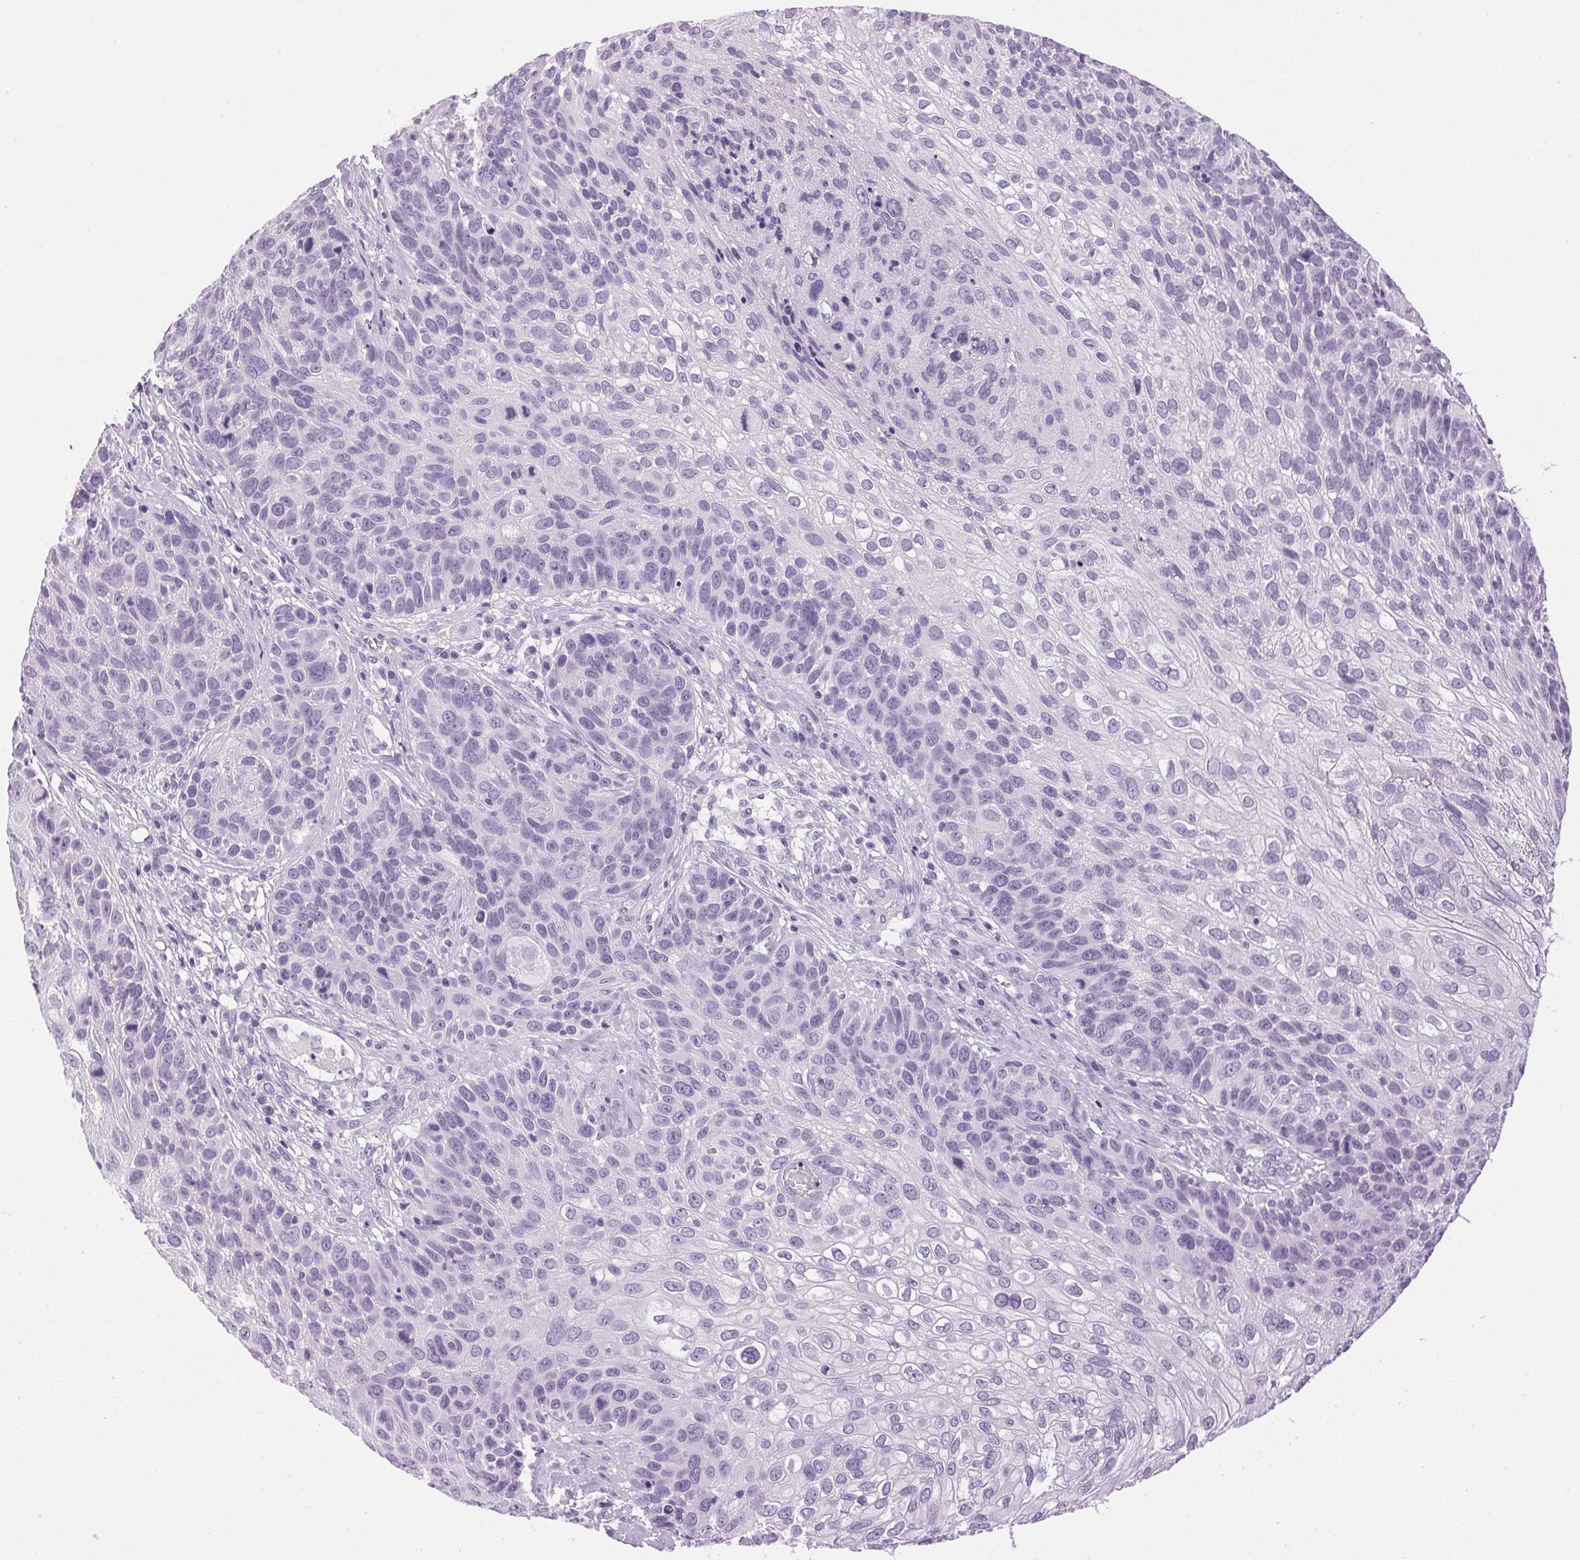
{"staining": {"intensity": "negative", "quantity": "none", "location": "none"}, "tissue": "skin cancer", "cell_type": "Tumor cells", "image_type": "cancer", "snomed": [{"axis": "morphology", "description": "Squamous cell carcinoma, NOS"}, {"axis": "topography", "description": "Skin"}], "caption": "Skin squamous cell carcinoma was stained to show a protein in brown. There is no significant expression in tumor cells.", "gene": "SP7", "patient": {"sex": "male", "age": 92}}